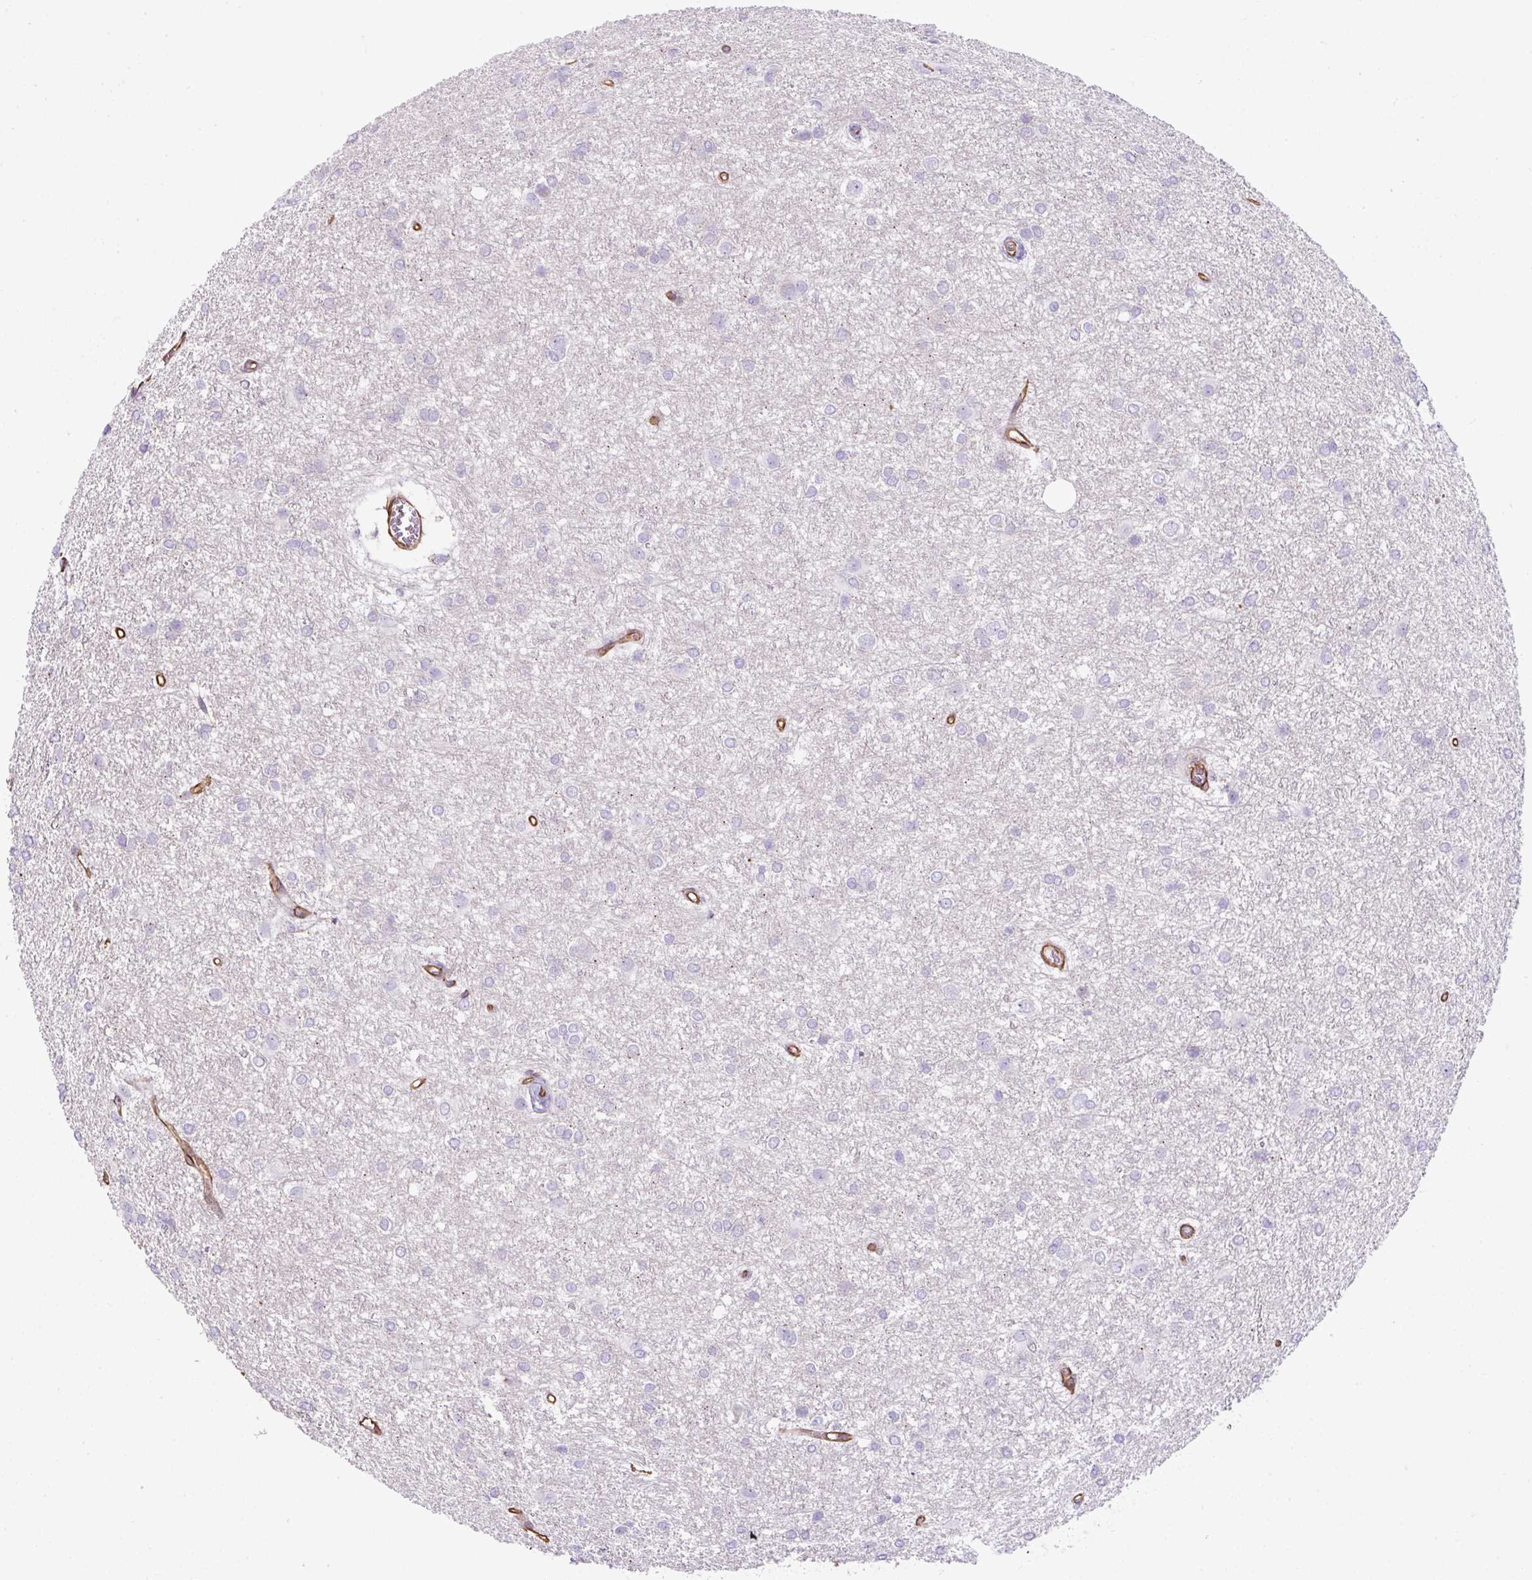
{"staining": {"intensity": "negative", "quantity": "none", "location": "none"}, "tissue": "glioma", "cell_type": "Tumor cells", "image_type": "cancer", "snomed": [{"axis": "morphology", "description": "Glioma, malignant, High grade"}, {"axis": "topography", "description": "Brain"}], "caption": "A photomicrograph of human malignant glioma (high-grade) is negative for staining in tumor cells.", "gene": "ANKUB1", "patient": {"sex": "female", "age": 50}}